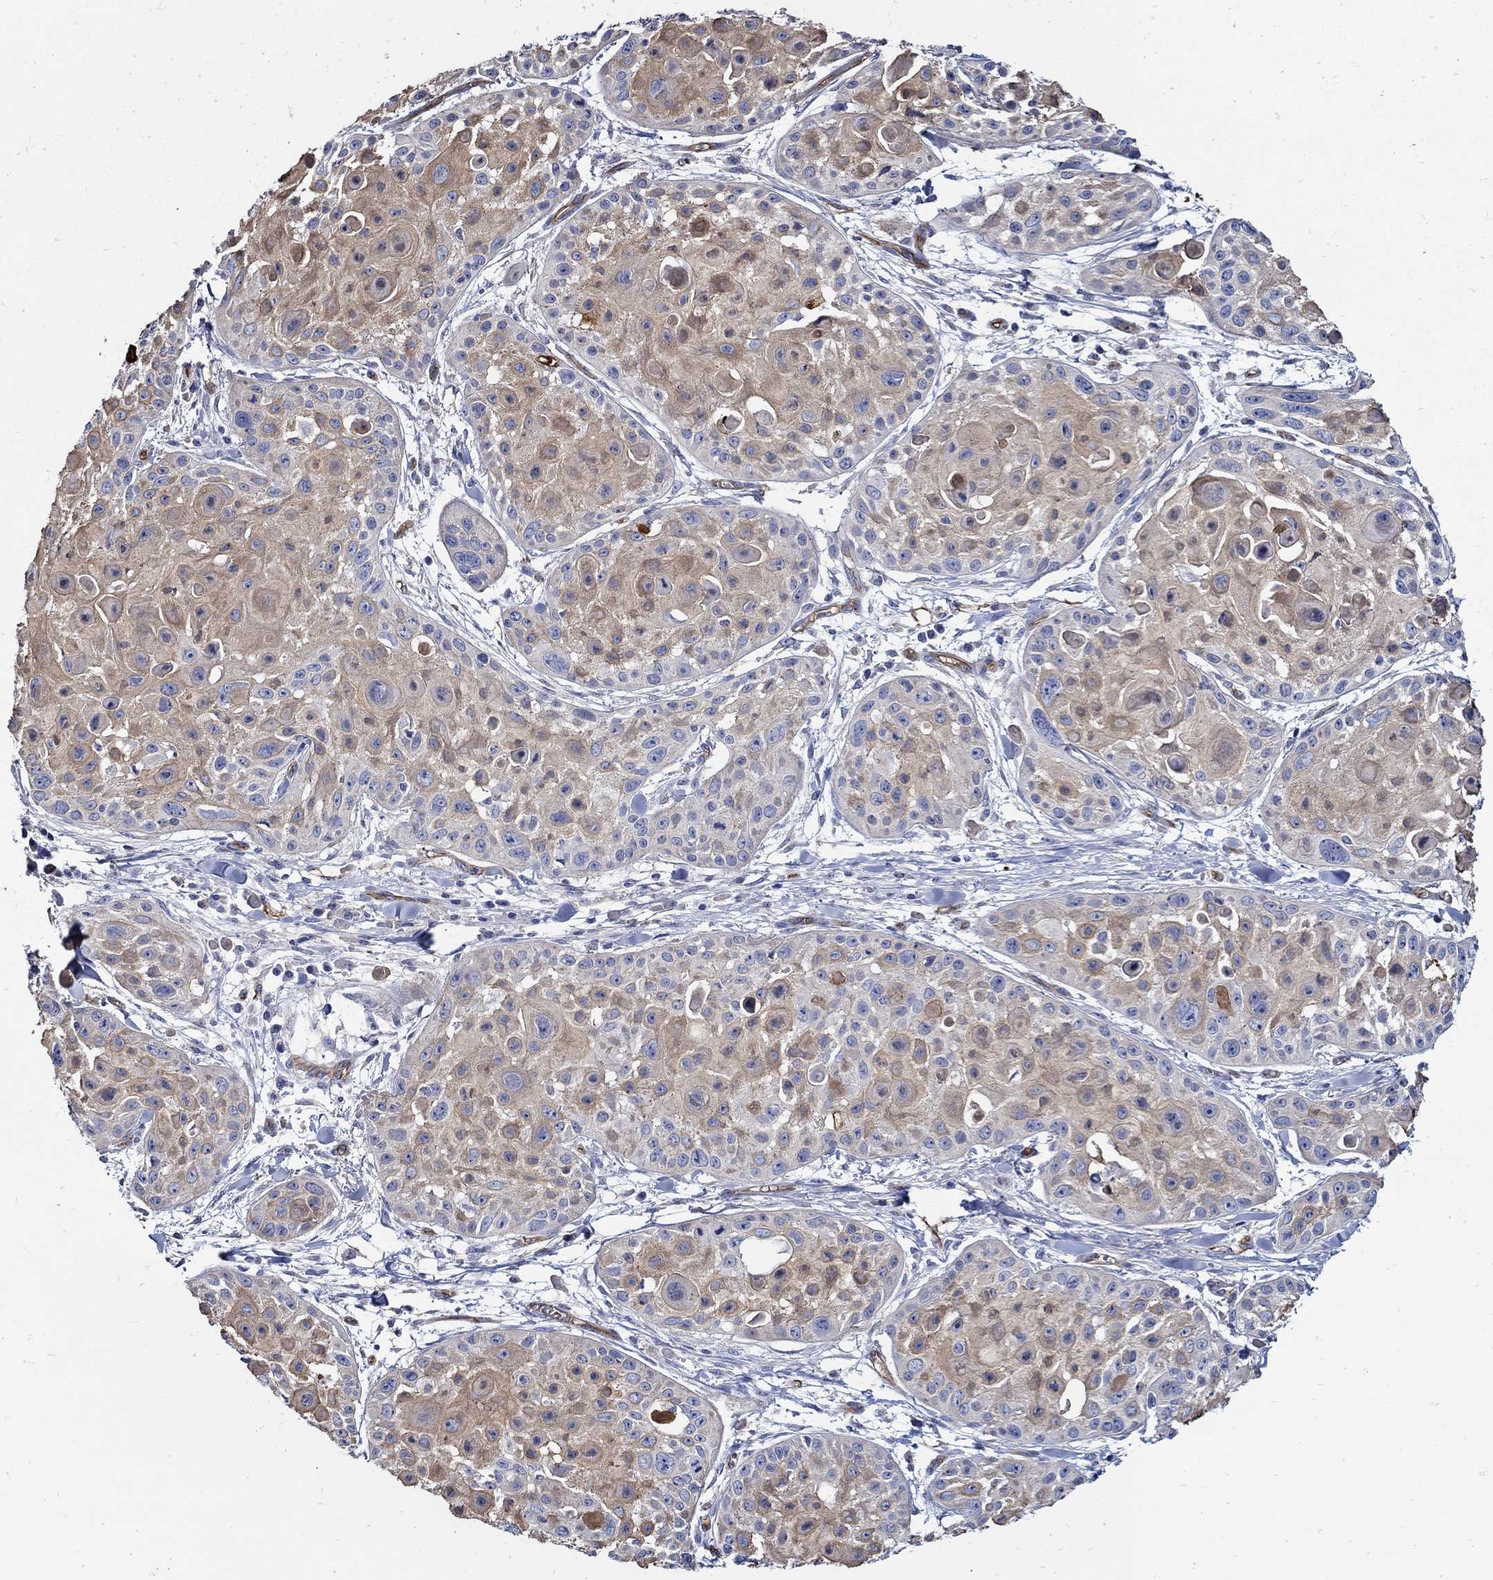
{"staining": {"intensity": "moderate", "quantity": ">75%", "location": "cytoplasmic/membranous"}, "tissue": "skin cancer", "cell_type": "Tumor cells", "image_type": "cancer", "snomed": [{"axis": "morphology", "description": "Squamous cell carcinoma, NOS"}, {"axis": "topography", "description": "Skin"}, {"axis": "topography", "description": "Anal"}], "caption": "Human skin squamous cell carcinoma stained with a brown dye shows moderate cytoplasmic/membranous positive staining in approximately >75% of tumor cells.", "gene": "APBB3", "patient": {"sex": "female", "age": 75}}